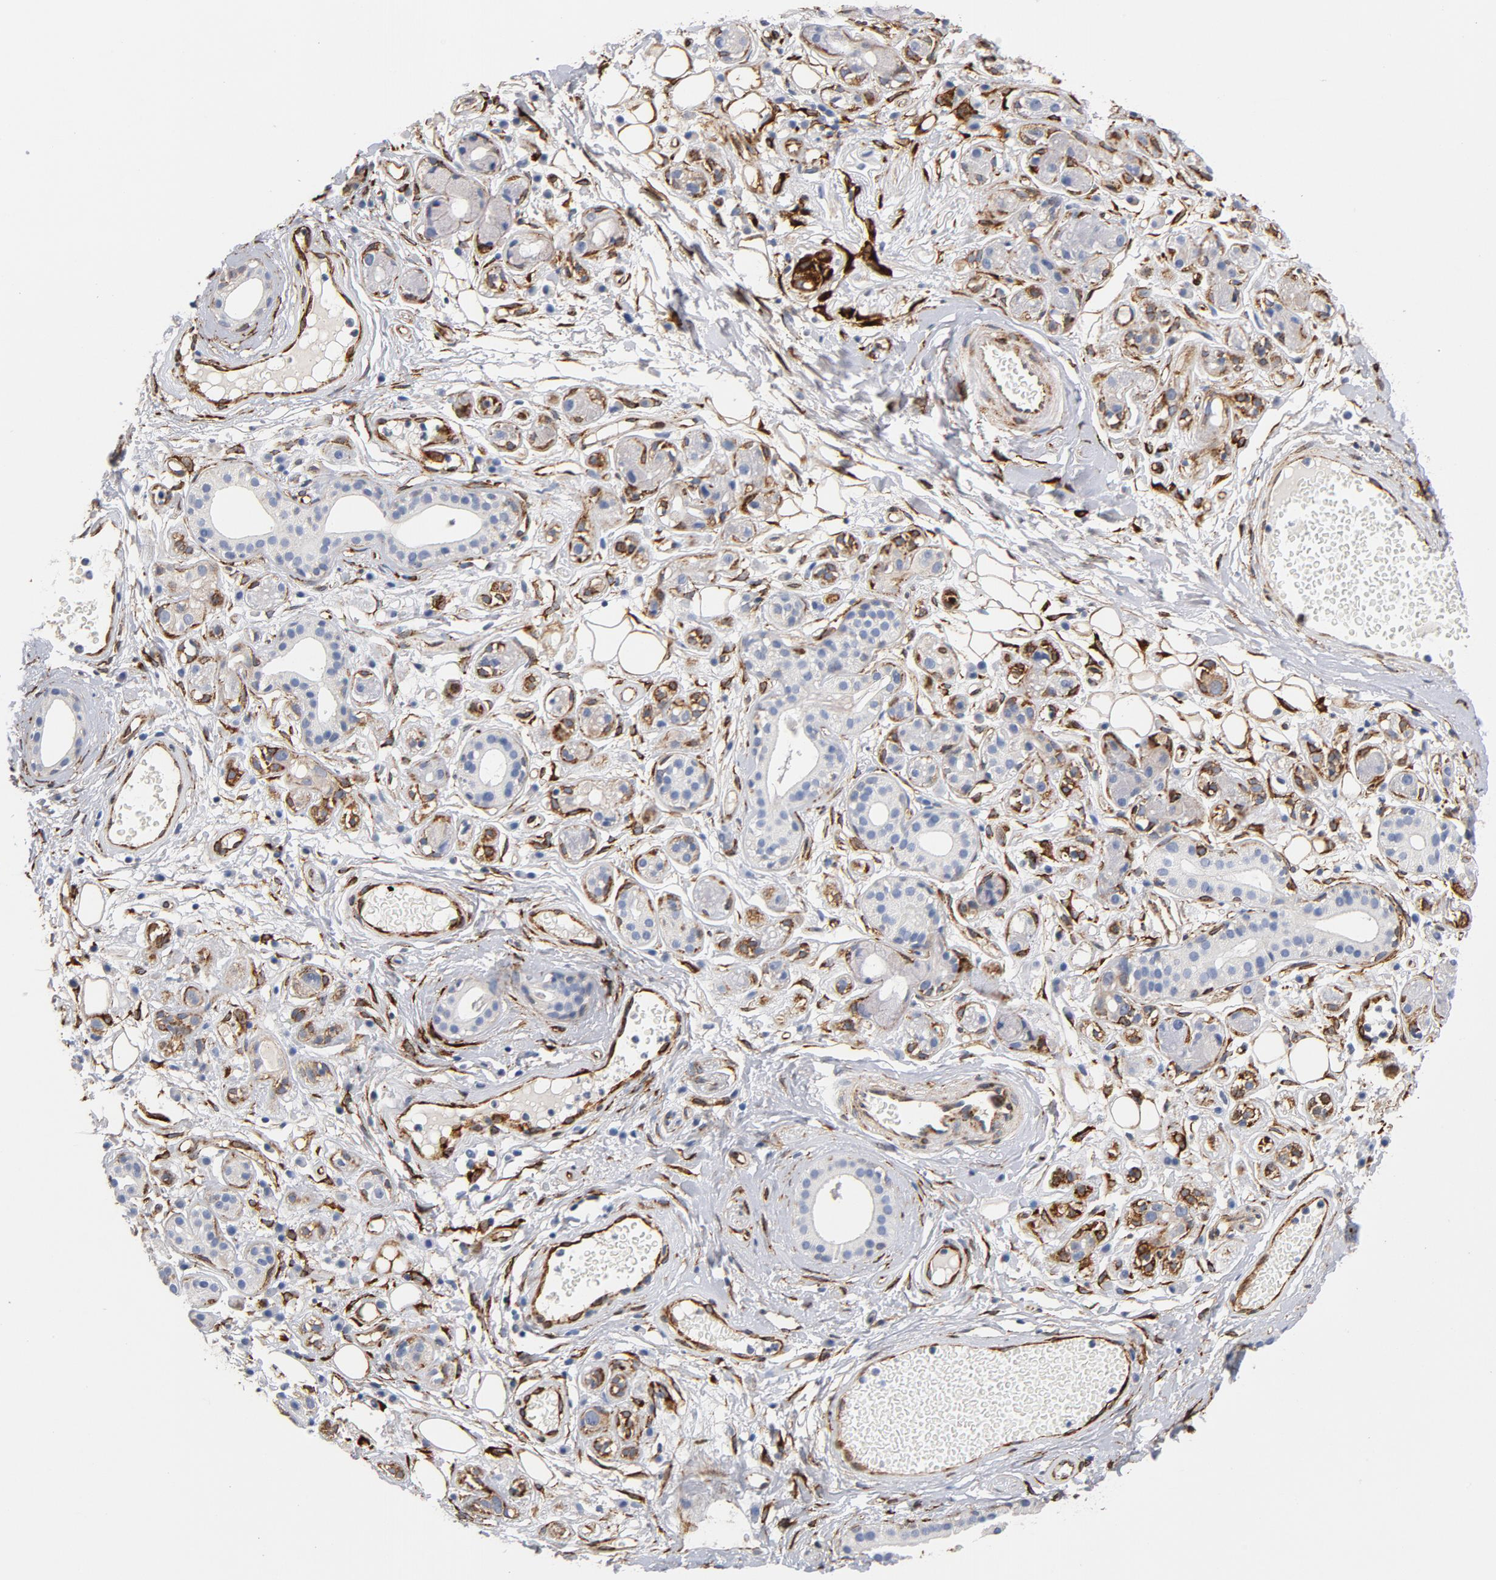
{"staining": {"intensity": "negative", "quantity": "none", "location": "none"}, "tissue": "salivary gland", "cell_type": "Glandular cells", "image_type": "normal", "snomed": [{"axis": "morphology", "description": "Normal tissue, NOS"}, {"axis": "topography", "description": "Salivary gland"}], "caption": "Immunohistochemistry histopathology image of normal human salivary gland stained for a protein (brown), which exhibits no positivity in glandular cells.", "gene": "SERPINH1", "patient": {"sex": "male", "age": 54}}